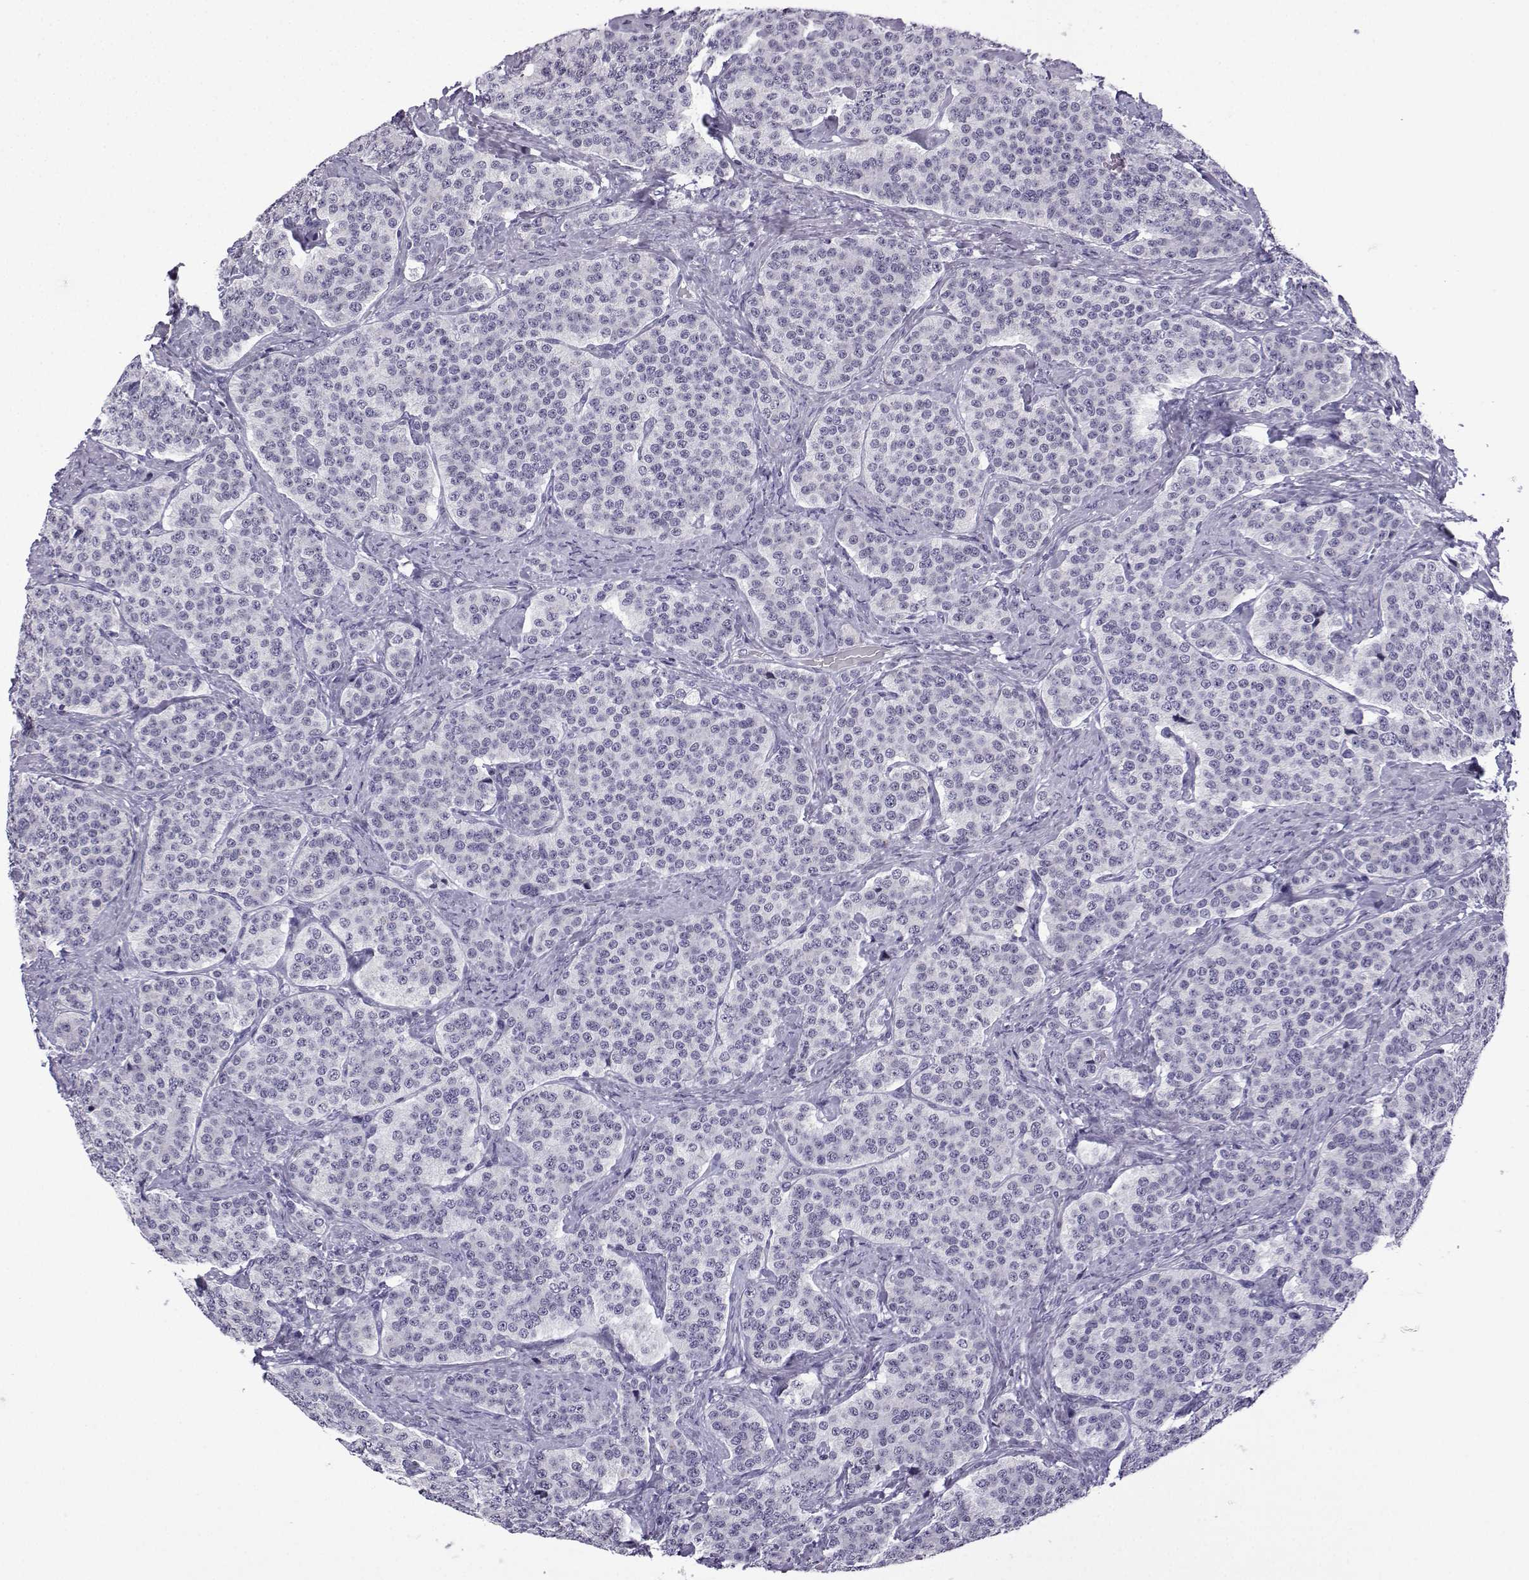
{"staining": {"intensity": "negative", "quantity": "none", "location": "none"}, "tissue": "carcinoid", "cell_type": "Tumor cells", "image_type": "cancer", "snomed": [{"axis": "morphology", "description": "Carcinoid, malignant, NOS"}, {"axis": "topography", "description": "Small intestine"}], "caption": "Tumor cells are negative for protein expression in human malignant carcinoid.", "gene": "MRGBP", "patient": {"sex": "female", "age": 58}}